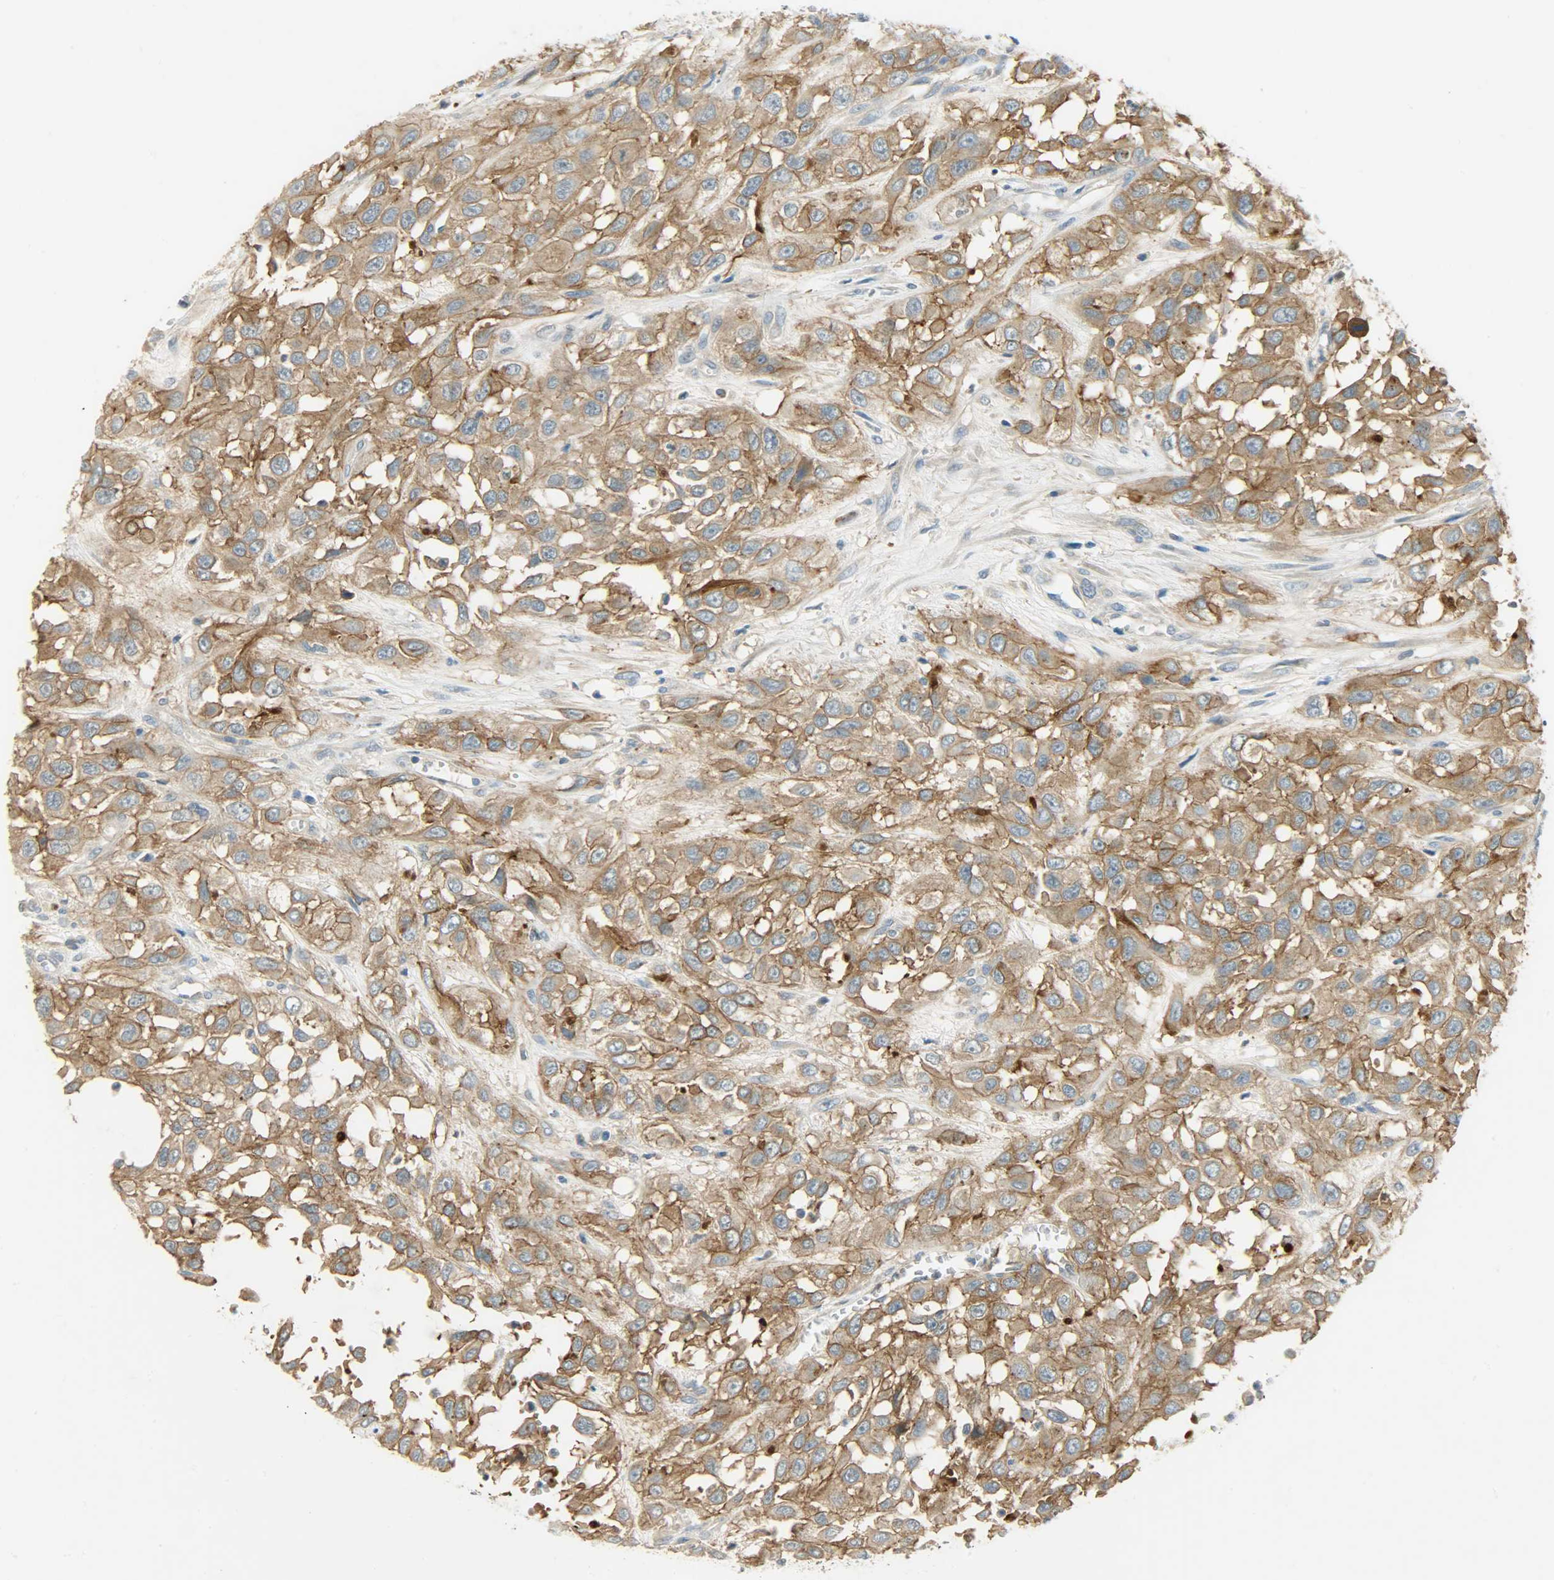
{"staining": {"intensity": "strong", "quantity": ">75%", "location": "cytoplasmic/membranous"}, "tissue": "urothelial cancer", "cell_type": "Tumor cells", "image_type": "cancer", "snomed": [{"axis": "morphology", "description": "Urothelial carcinoma, High grade"}, {"axis": "topography", "description": "Urinary bladder"}], "caption": "Brown immunohistochemical staining in high-grade urothelial carcinoma demonstrates strong cytoplasmic/membranous staining in approximately >75% of tumor cells.", "gene": "DSG2", "patient": {"sex": "male", "age": 57}}